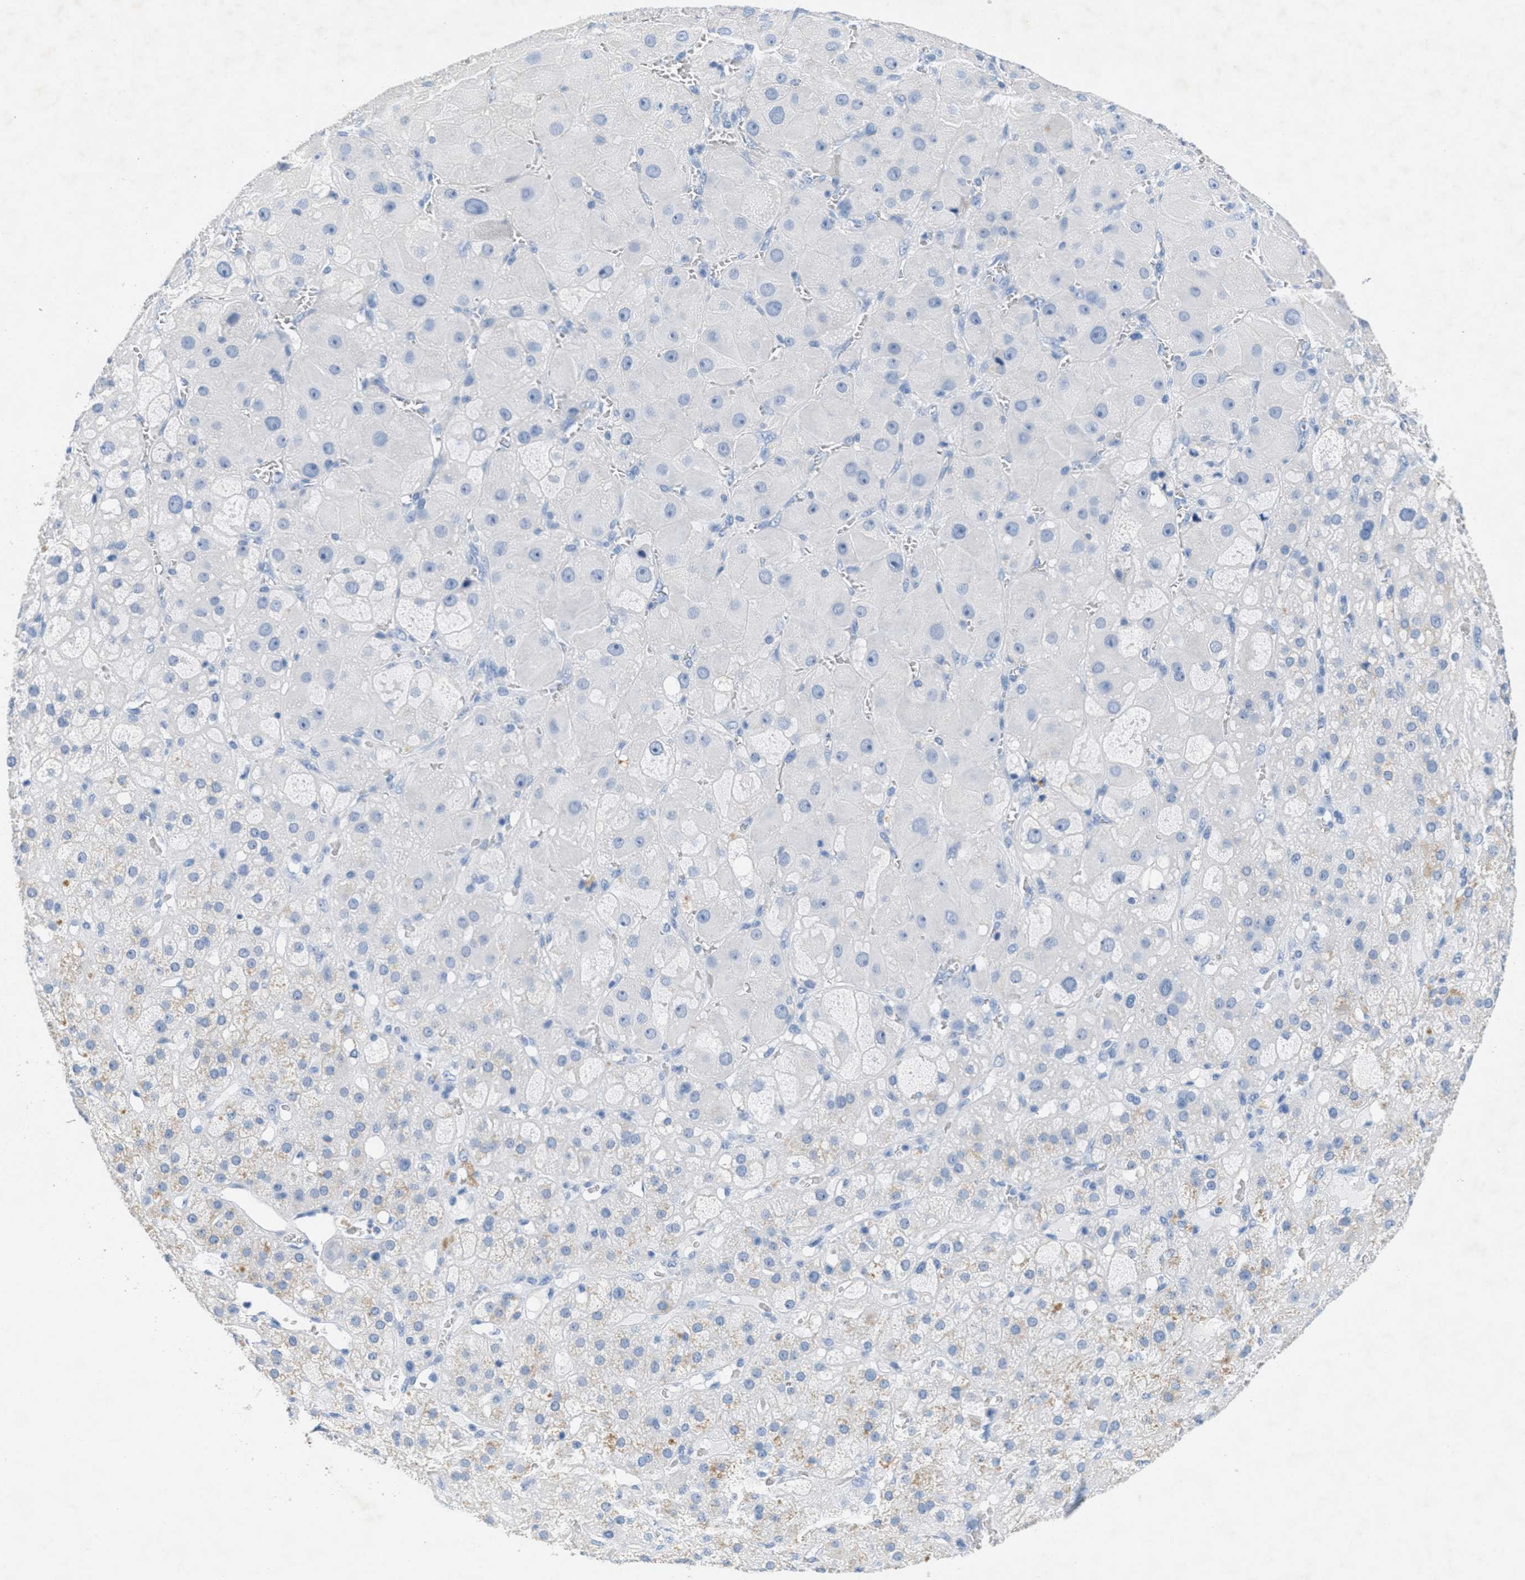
{"staining": {"intensity": "negative", "quantity": "none", "location": "none"}, "tissue": "adrenal gland", "cell_type": "Glandular cells", "image_type": "normal", "snomed": [{"axis": "morphology", "description": "Normal tissue, NOS"}, {"axis": "topography", "description": "Adrenal gland"}], "caption": "Immunohistochemistry (IHC) photomicrograph of unremarkable human adrenal gland stained for a protein (brown), which shows no staining in glandular cells. (DAB (3,3'-diaminobenzidine) immunohistochemistry with hematoxylin counter stain).", "gene": "GPM6A", "patient": {"sex": "female", "age": 47}}